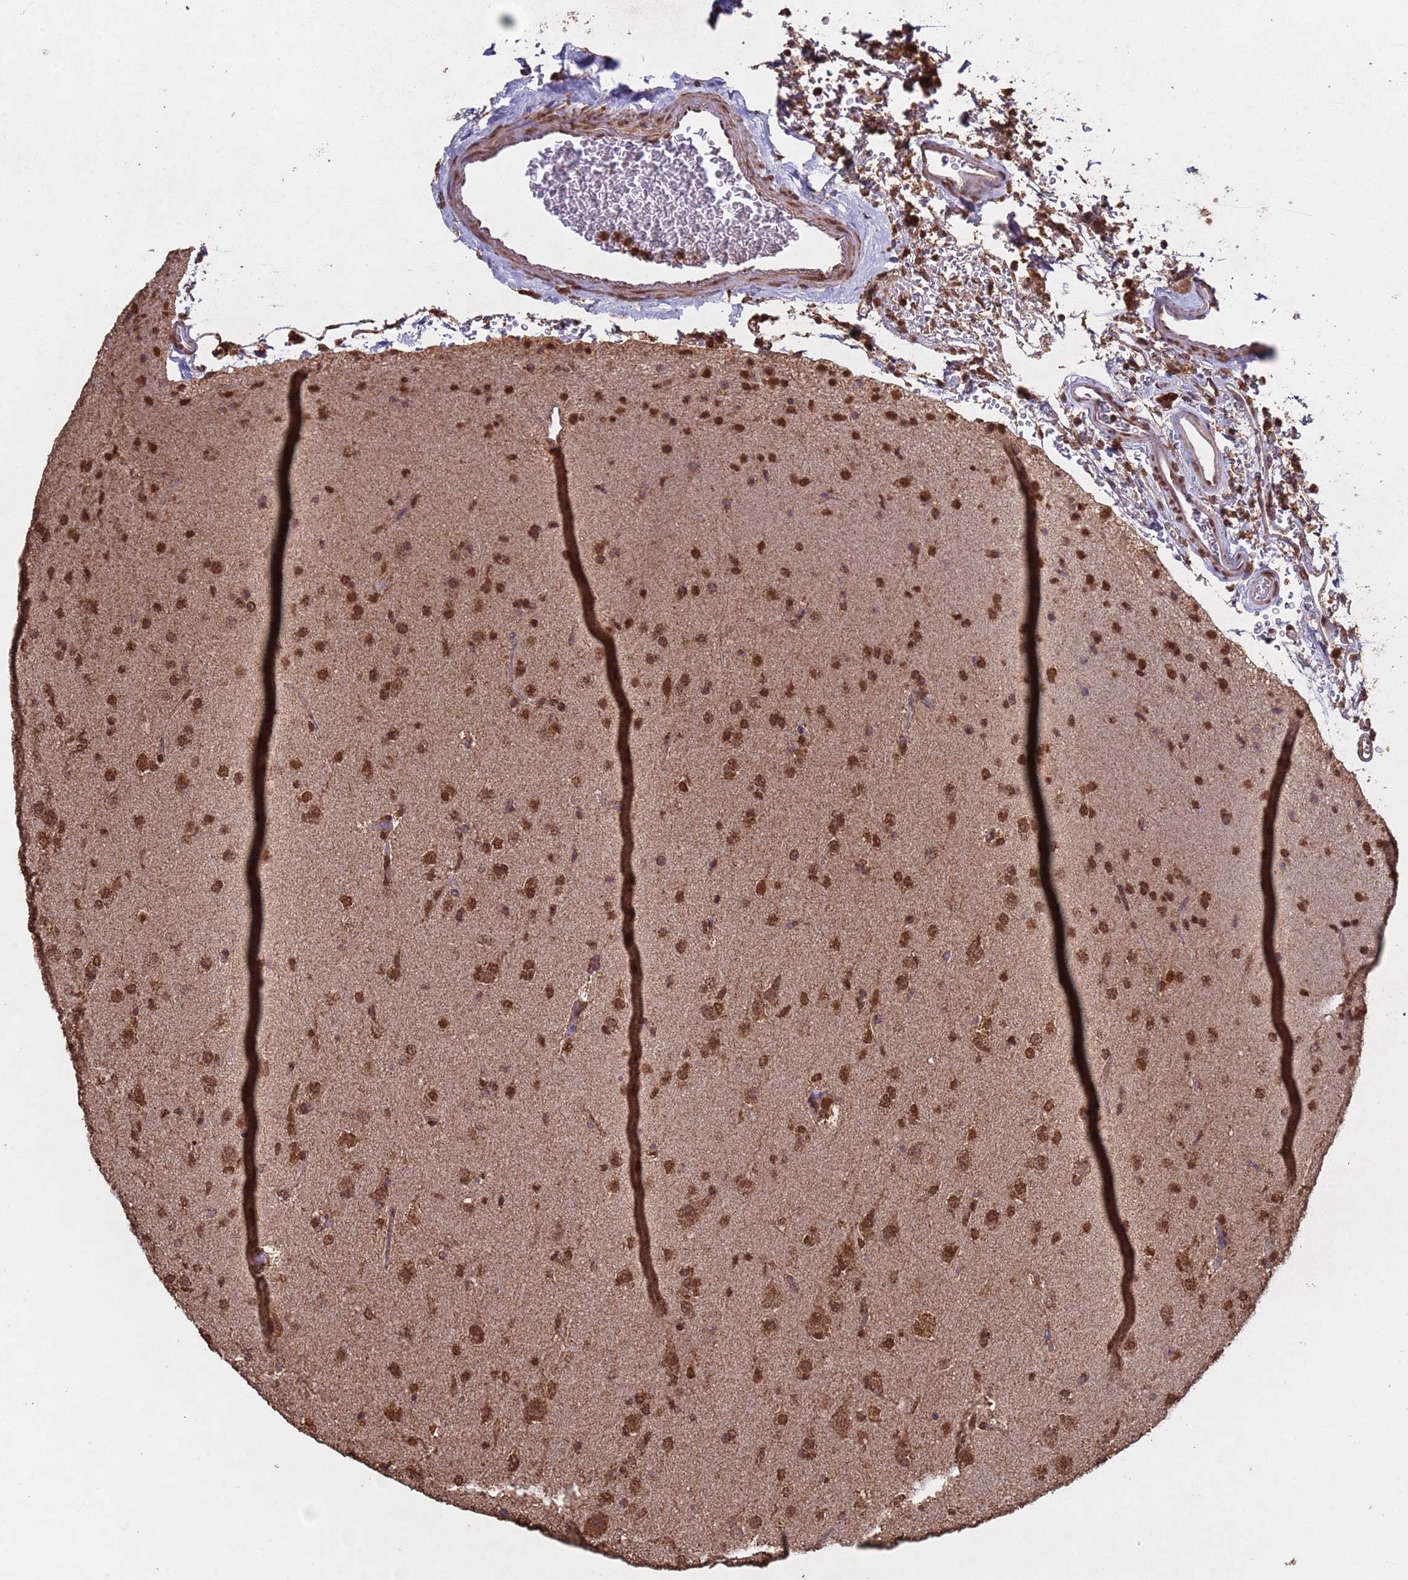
{"staining": {"intensity": "moderate", "quantity": ">75%", "location": "cytoplasmic/membranous,nuclear"}, "tissue": "glioma", "cell_type": "Tumor cells", "image_type": "cancer", "snomed": [{"axis": "morphology", "description": "Glioma, malignant, Low grade"}, {"axis": "topography", "description": "Brain"}], "caption": "This micrograph demonstrates IHC staining of human glioma, with medium moderate cytoplasmic/membranous and nuclear positivity in about >75% of tumor cells.", "gene": "HDAC10", "patient": {"sex": "male", "age": 65}}